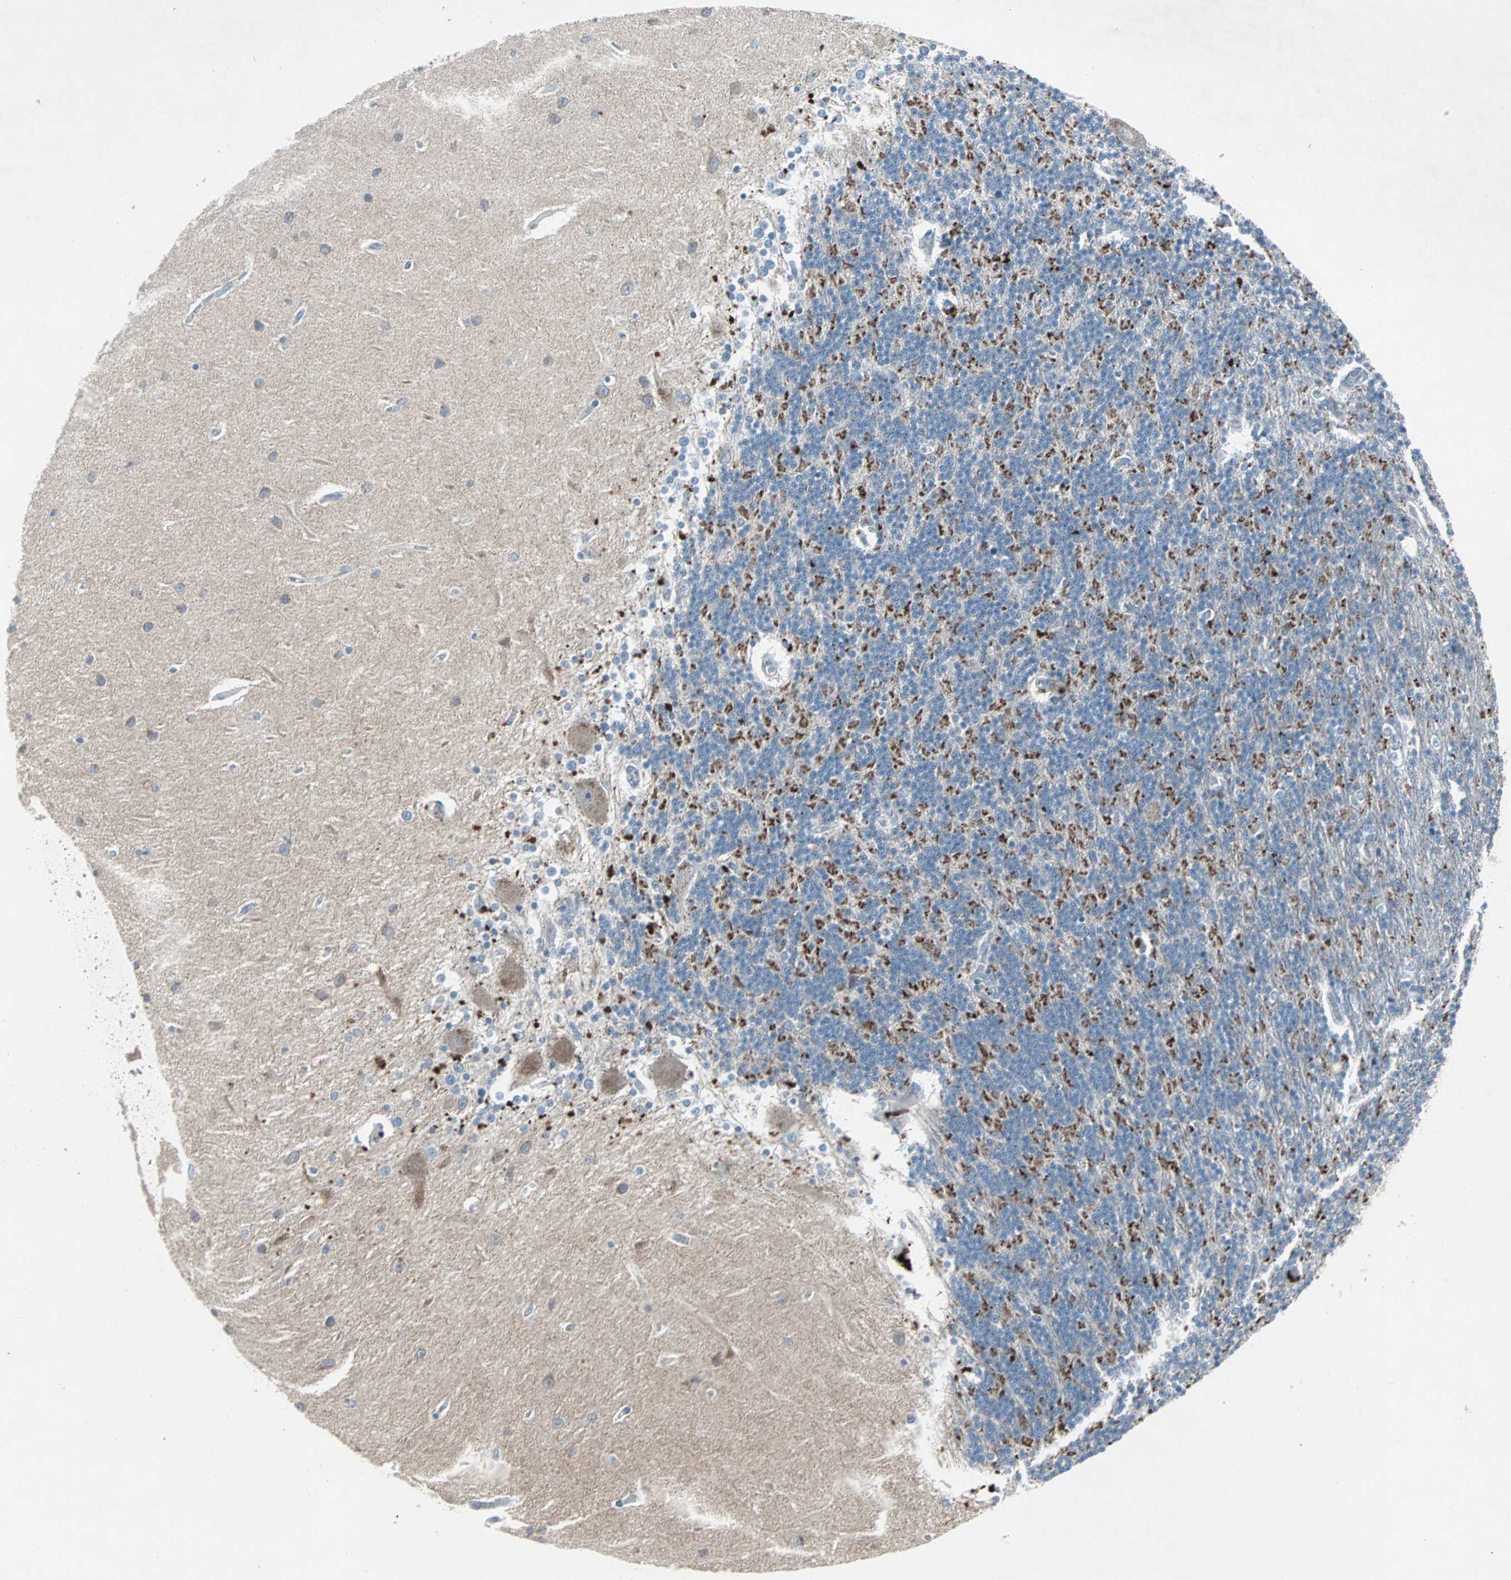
{"staining": {"intensity": "strong", "quantity": "<25%", "location": "cytoplasmic/membranous"}, "tissue": "cerebellum", "cell_type": "Cells in granular layer", "image_type": "normal", "snomed": [{"axis": "morphology", "description": "Normal tissue, NOS"}, {"axis": "topography", "description": "Cerebellum"}], "caption": "Immunohistochemistry of normal human cerebellum reveals medium levels of strong cytoplasmic/membranous expression in about <25% of cells in granular layer.", "gene": "LANCL3", "patient": {"sex": "female", "age": 54}}